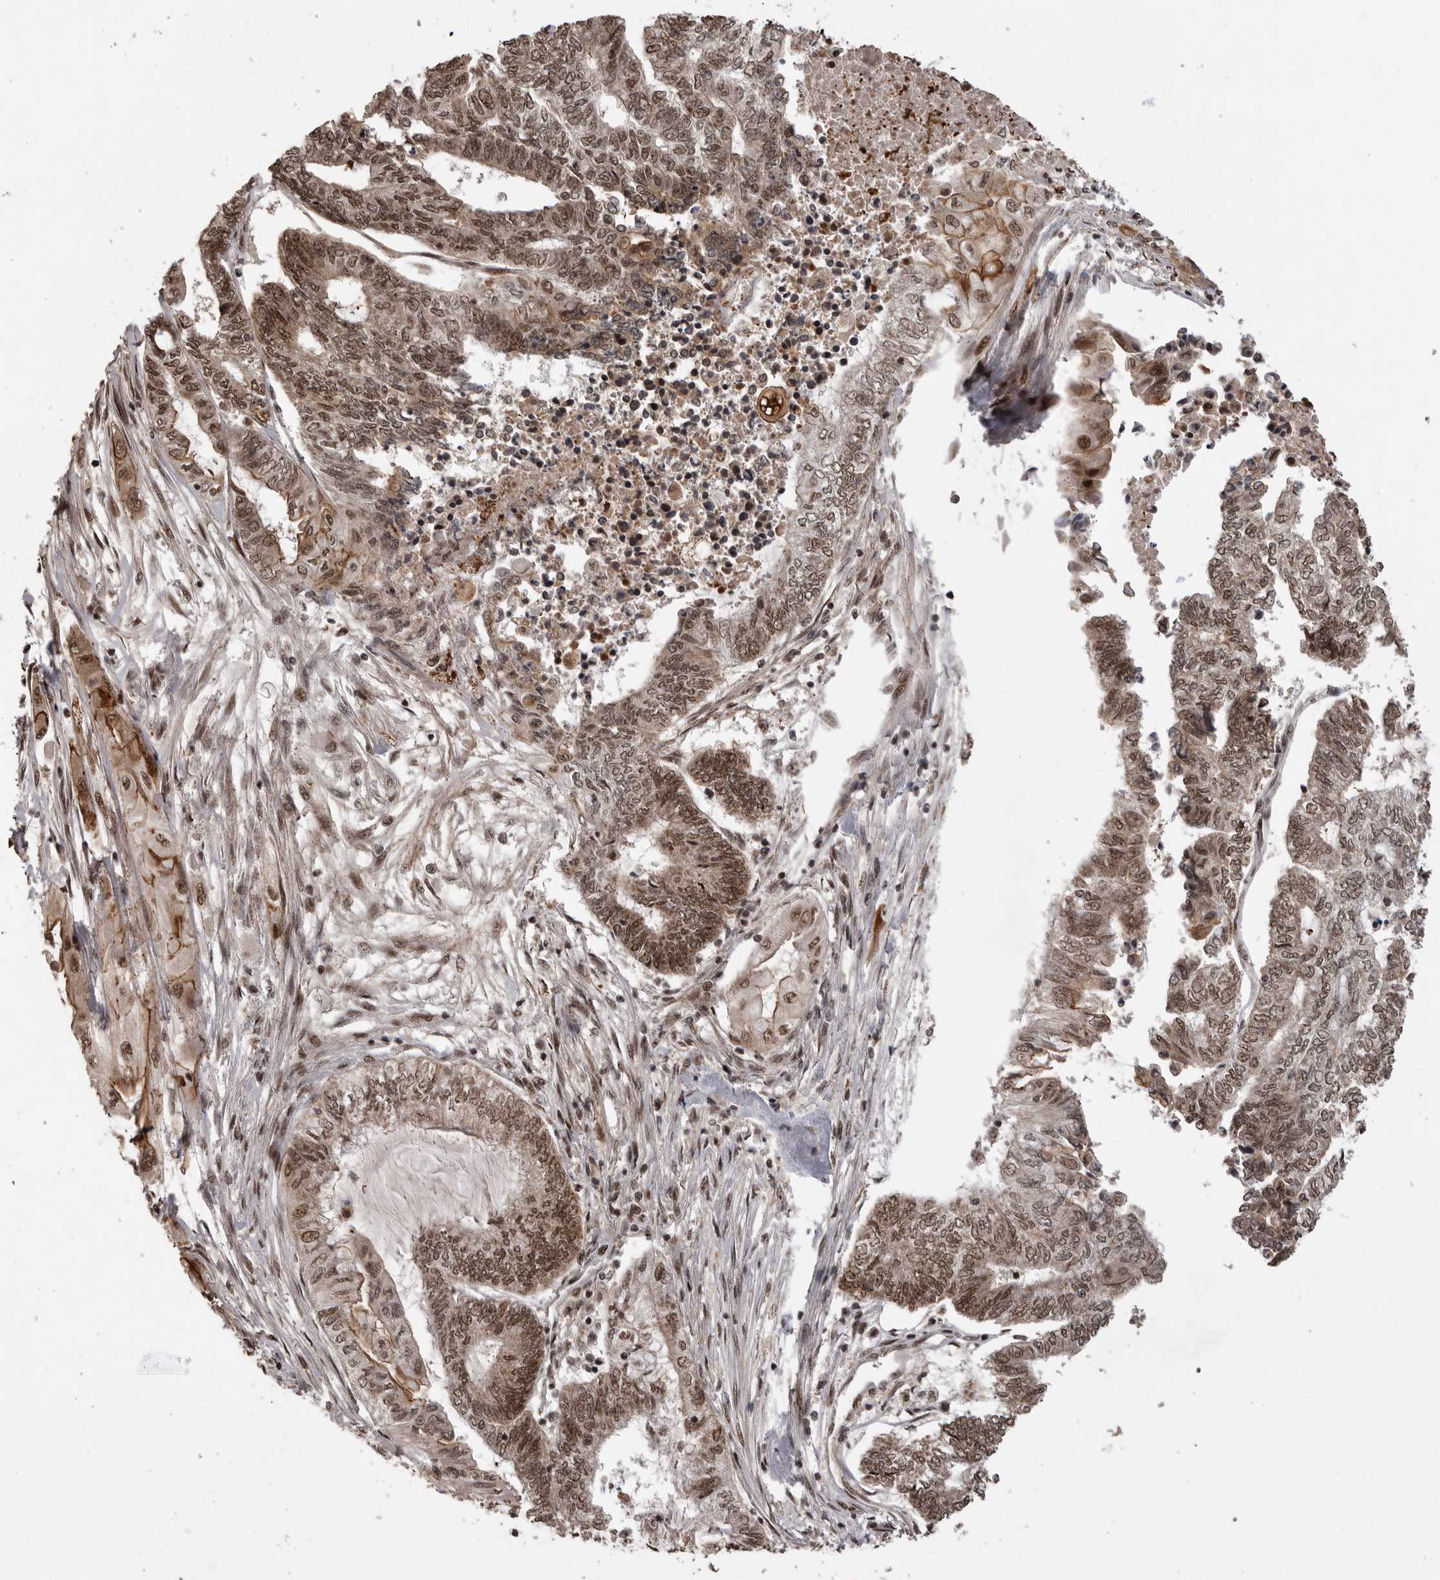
{"staining": {"intensity": "moderate", "quantity": ">75%", "location": "nuclear"}, "tissue": "endometrial cancer", "cell_type": "Tumor cells", "image_type": "cancer", "snomed": [{"axis": "morphology", "description": "Adenocarcinoma, NOS"}, {"axis": "topography", "description": "Uterus"}, {"axis": "topography", "description": "Endometrium"}], "caption": "This photomicrograph displays immunohistochemistry staining of endometrial adenocarcinoma, with medium moderate nuclear expression in about >75% of tumor cells.", "gene": "PPP1R8", "patient": {"sex": "female", "age": 70}}